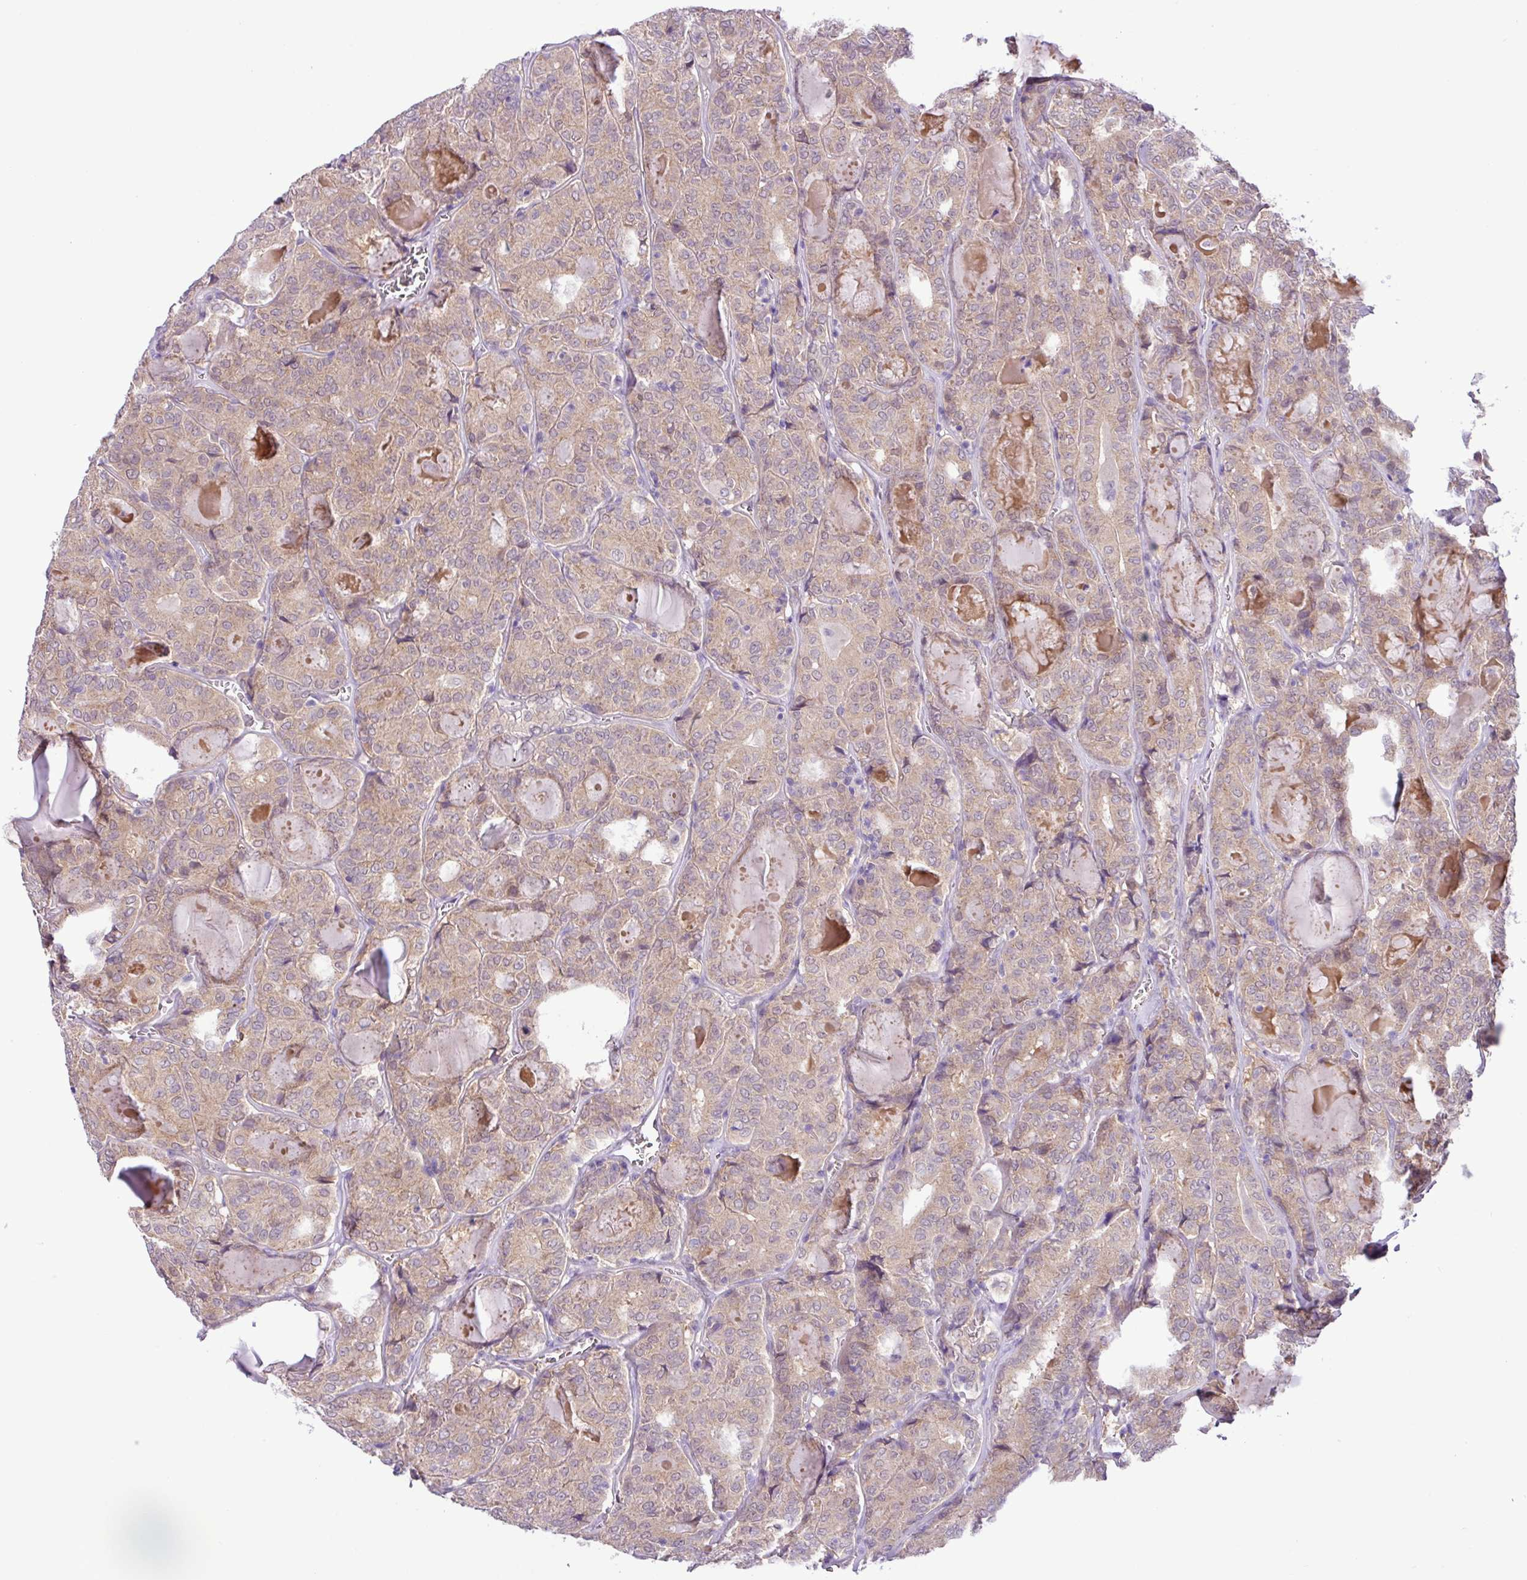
{"staining": {"intensity": "weak", "quantity": "25%-75%", "location": "cytoplasmic/membranous"}, "tissue": "thyroid cancer", "cell_type": "Tumor cells", "image_type": "cancer", "snomed": [{"axis": "morphology", "description": "Papillary adenocarcinoma, NOS"}, {"axis": "topography", "description": "Thyroid gland"}], "caption": "Human thyroid papillary adenocarcinoma stained with a brown dye exhibits weak cytoplasmic/membranous positive positivity in approximately 25%-75% of tumor cells.", "gene": "TONSL", "patient": {"sex": "female", "age": 72}}